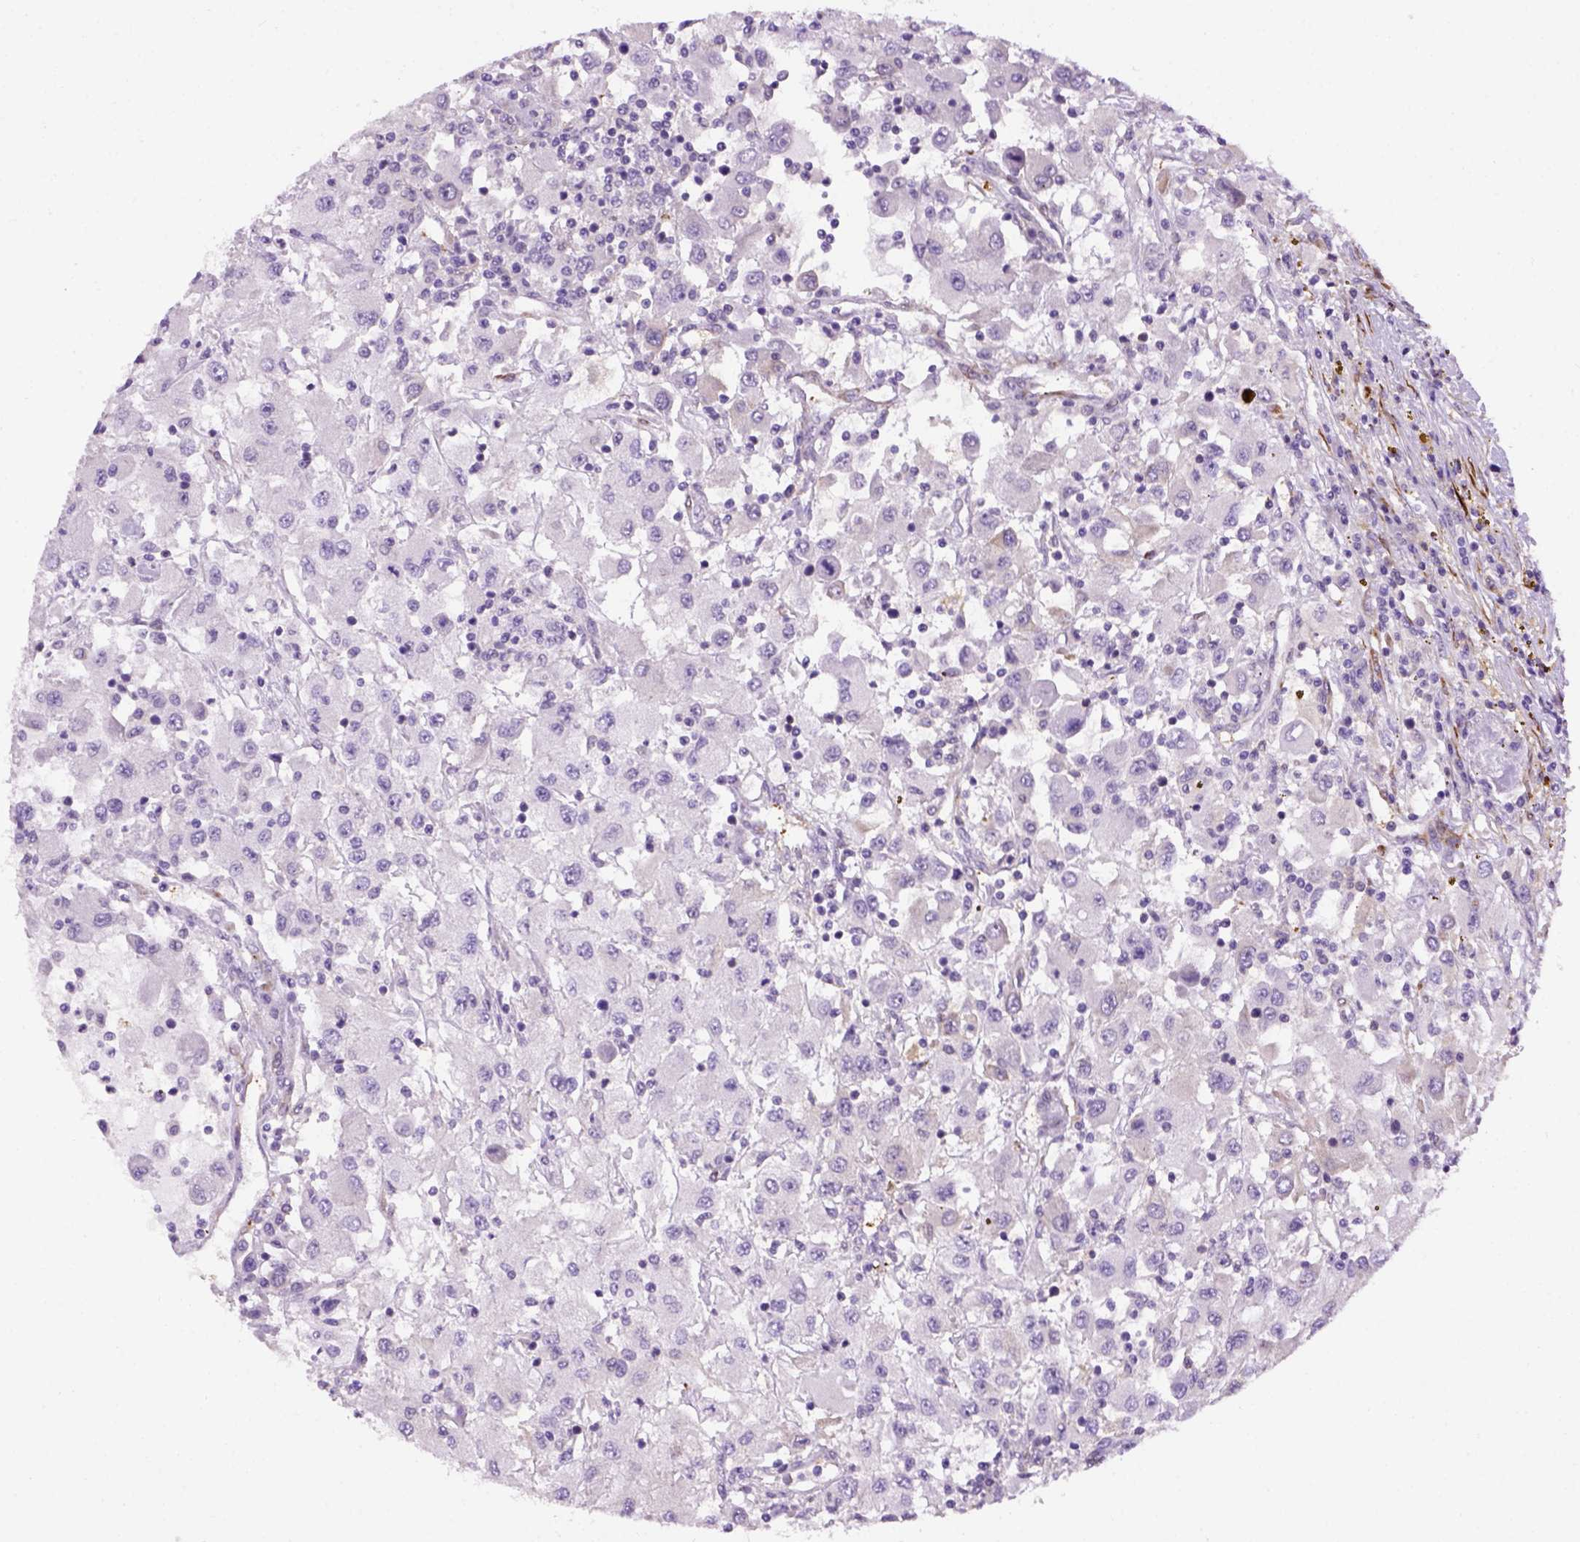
{"staining": {"intensity": "negative", "quantity": "none", "location": "none"}, "tissue": "renal cancer", "cell_type": "Tumor cells", "image_type": "cancer", "snomed": [{"axis": "morphology", "description": "Adenocarcinoma, NOS"}, {"axis": "topography", "description": "Kidney"}], "caption": "A high-resolution photomicrograph shows IHC staining of adenocarcinoma (renal), which shows no significant expression in tumor cells.", "gene": "KAZN", "patient": {"sex": "female", "age": 67}}